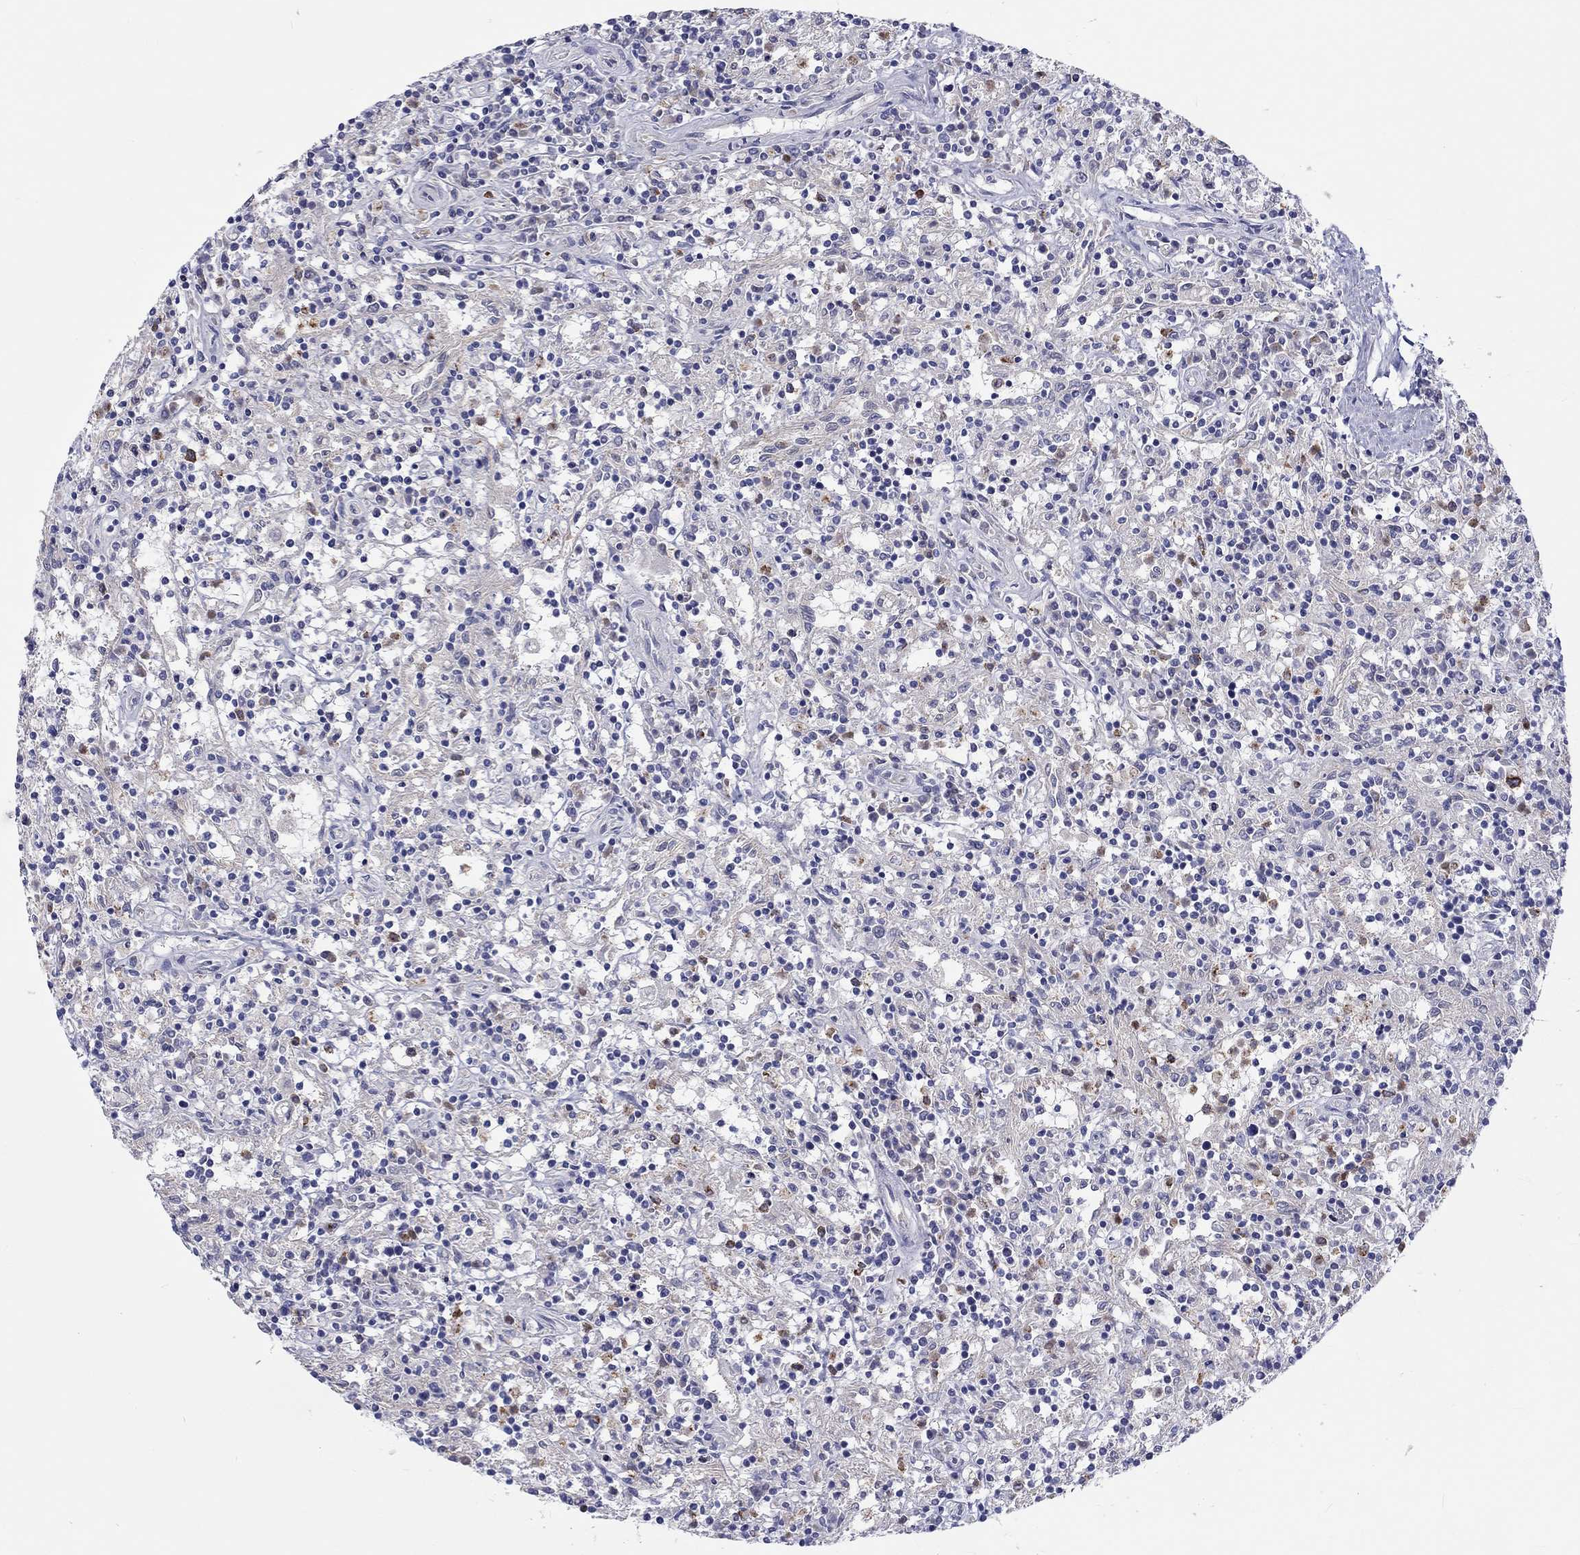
{"staining": {"intensity": "negative", "quantity": "none", "location": "none"}, "tissue": "lymphoma", "cell_type": "Tumor cells", "image_type": "cancer", "snomed": [{"axis": "morphology", "description": "Malignant lymphoma, non-Hodgkin's type, Low grade"}, {"axis": "topography", "description": "Spleen"}], "caption": "Tumor cells are negative for brown protein staining in lymphoma.", "gene": "ABCG4", "patient": {"sex": "male", "age": 62}}